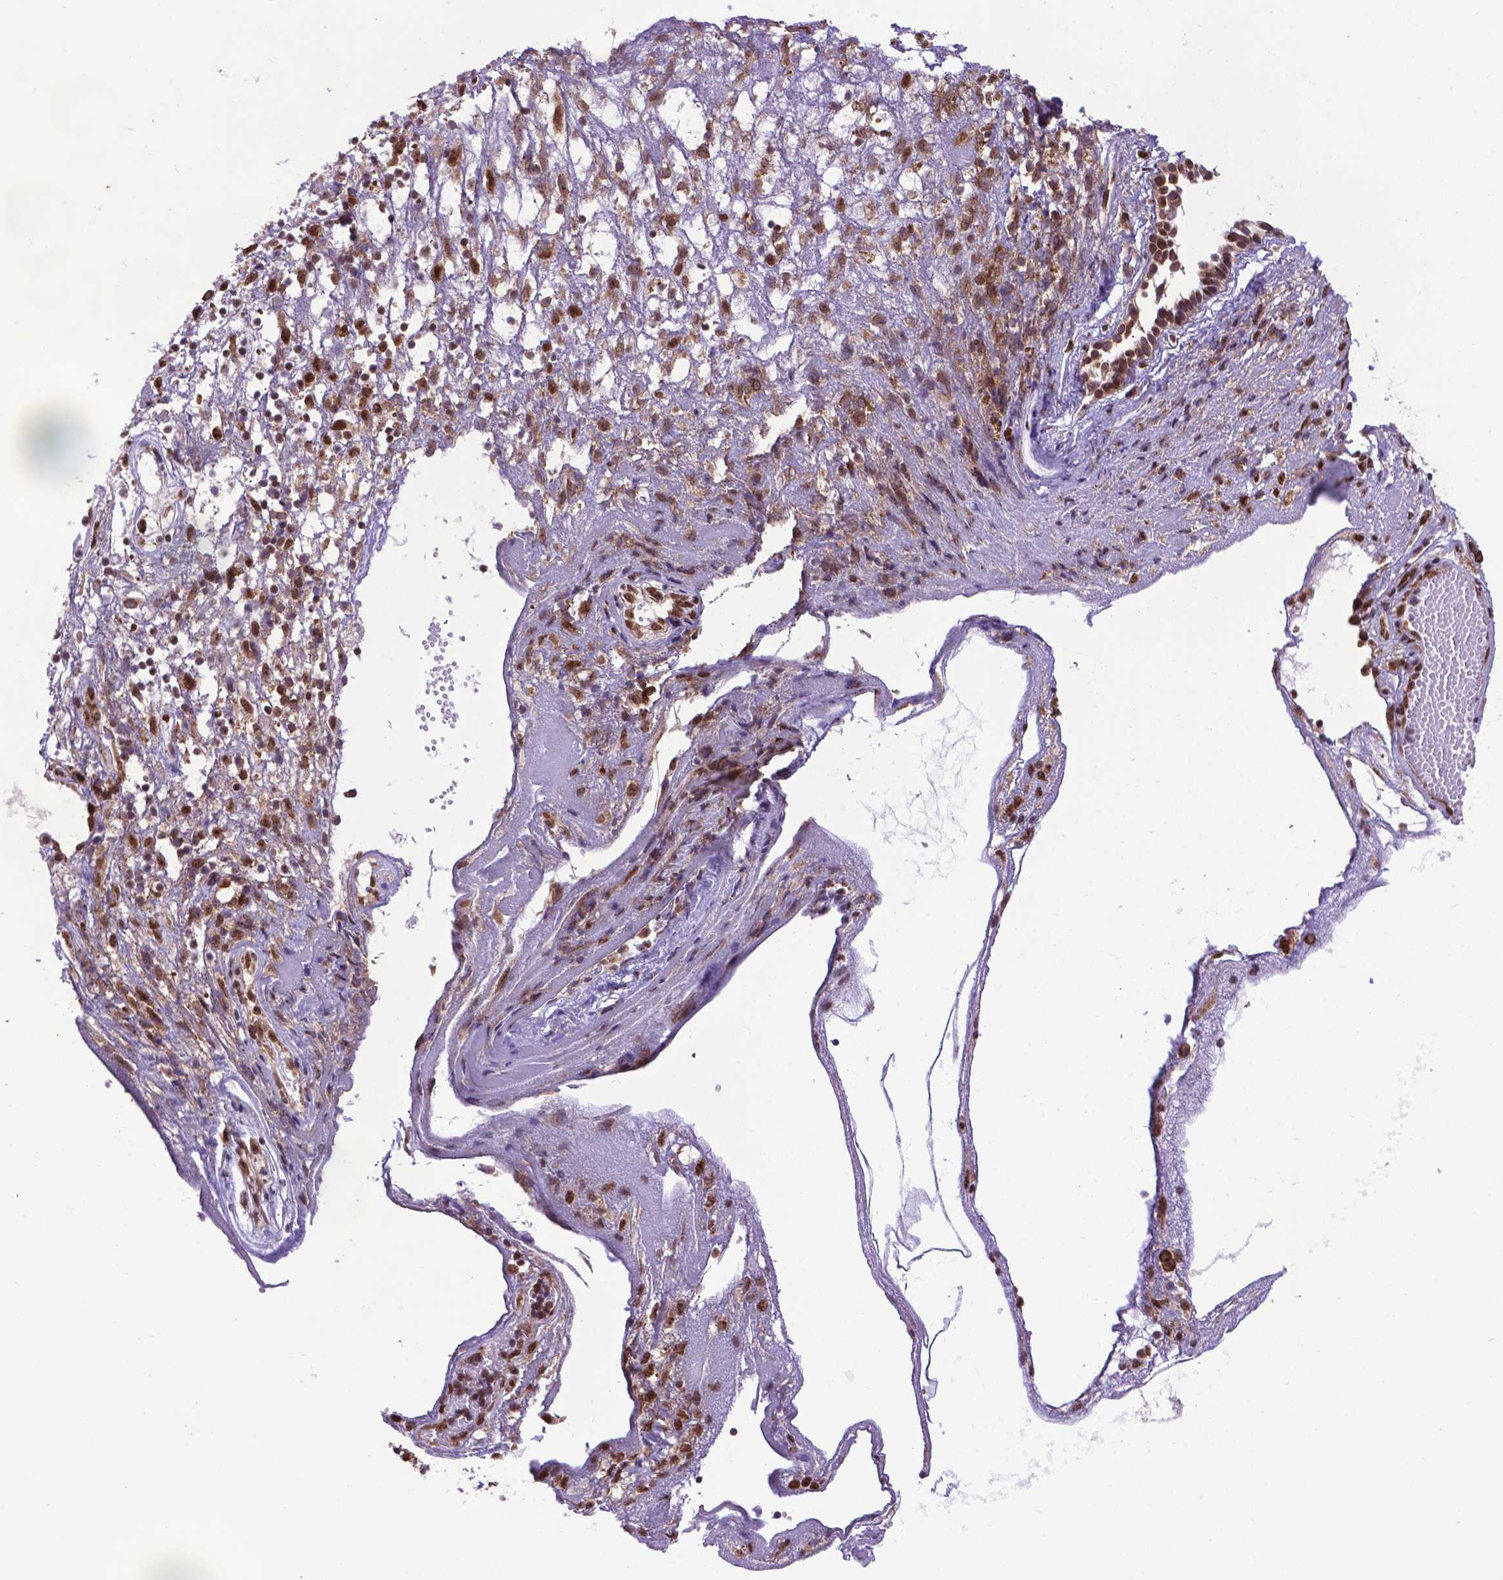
{"staining": {"intensity": "moderate", "quantity": ">75%", "location": "cytoplasmic/membranous,nuclear"}, "tissue": "nasopharynx", "cell_type": "Respiratory epithelial cells", "image_type": "normal", "snomed": [{"axis": "morphology", "description": "Normal tissue, NOS"}, {"axis": "topography", "description": "Nasopharynx"}], "caption": "Brown immunohistochemical staining in unremarkable nasopharynx exhibits moderate cytoplasmic/membranous,nuclear staining in about >75% of respiratory epithelial cells. (DAB (3,3'-diaminobenzidine) IHC with brightfield microscopy, high magnification).", "gene": "ENSG00000269590", "patient": {"sex": "male", "age": 24}}